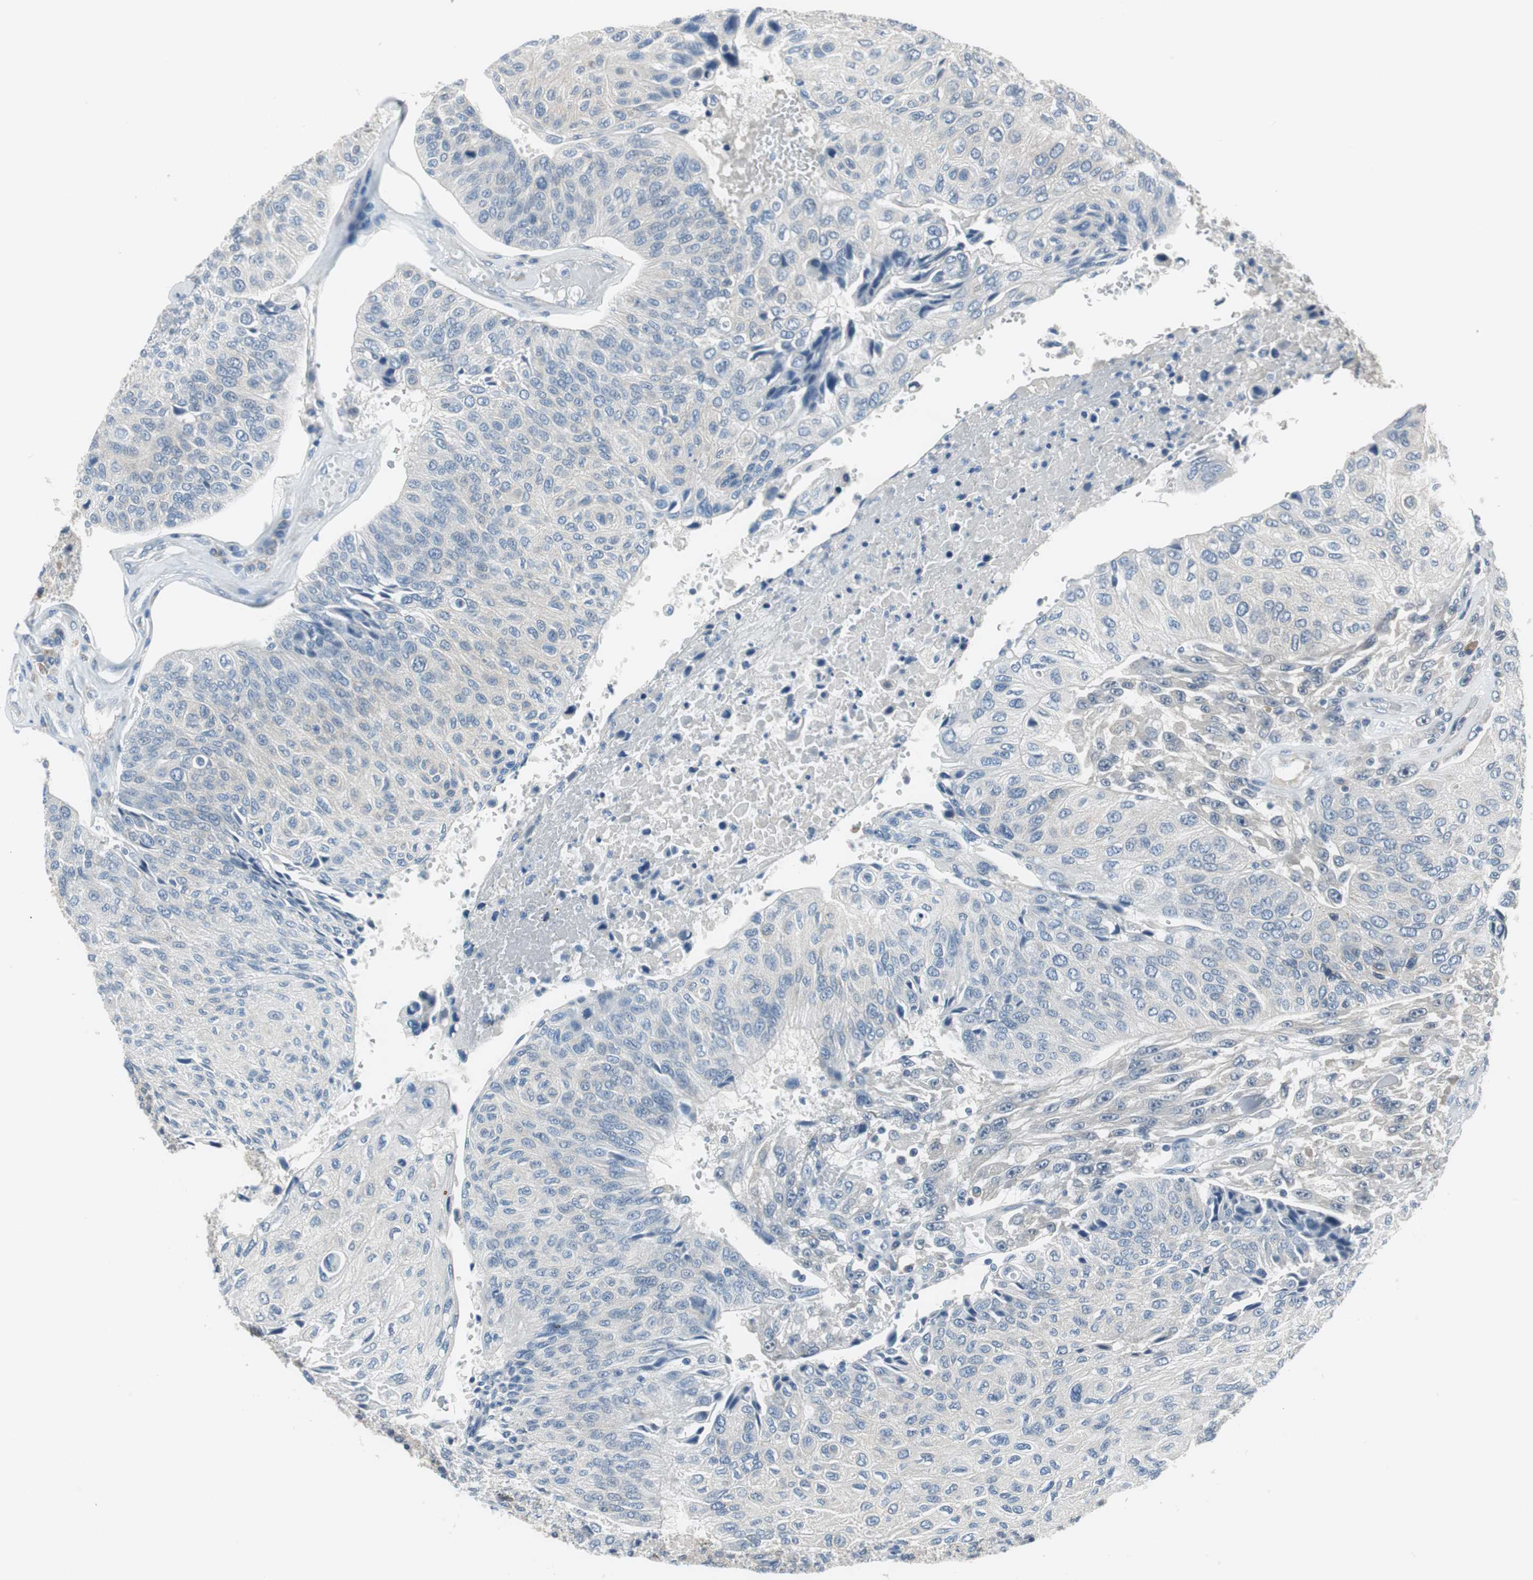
{"staining": {"intensity": "negative", "quantity": "none", "location": "none"}, "tissue": "urothelial cancer", "cell_type": "Tumor cells", "image_type": "cancer", "snomed": [{"axis": "morphology", "description": "Urothelial carcinoma, High grade"}, {"axis": "topography", "description": "Urinary bladder"}], "caption": "A high-resolution micrograph shows immunohistochemistry (IHC) staining of urothelial cancer, which reveals no significant staining in tumor cells.", "gene": "PLAA", "patient": {"sex": "male", "age": 66}}